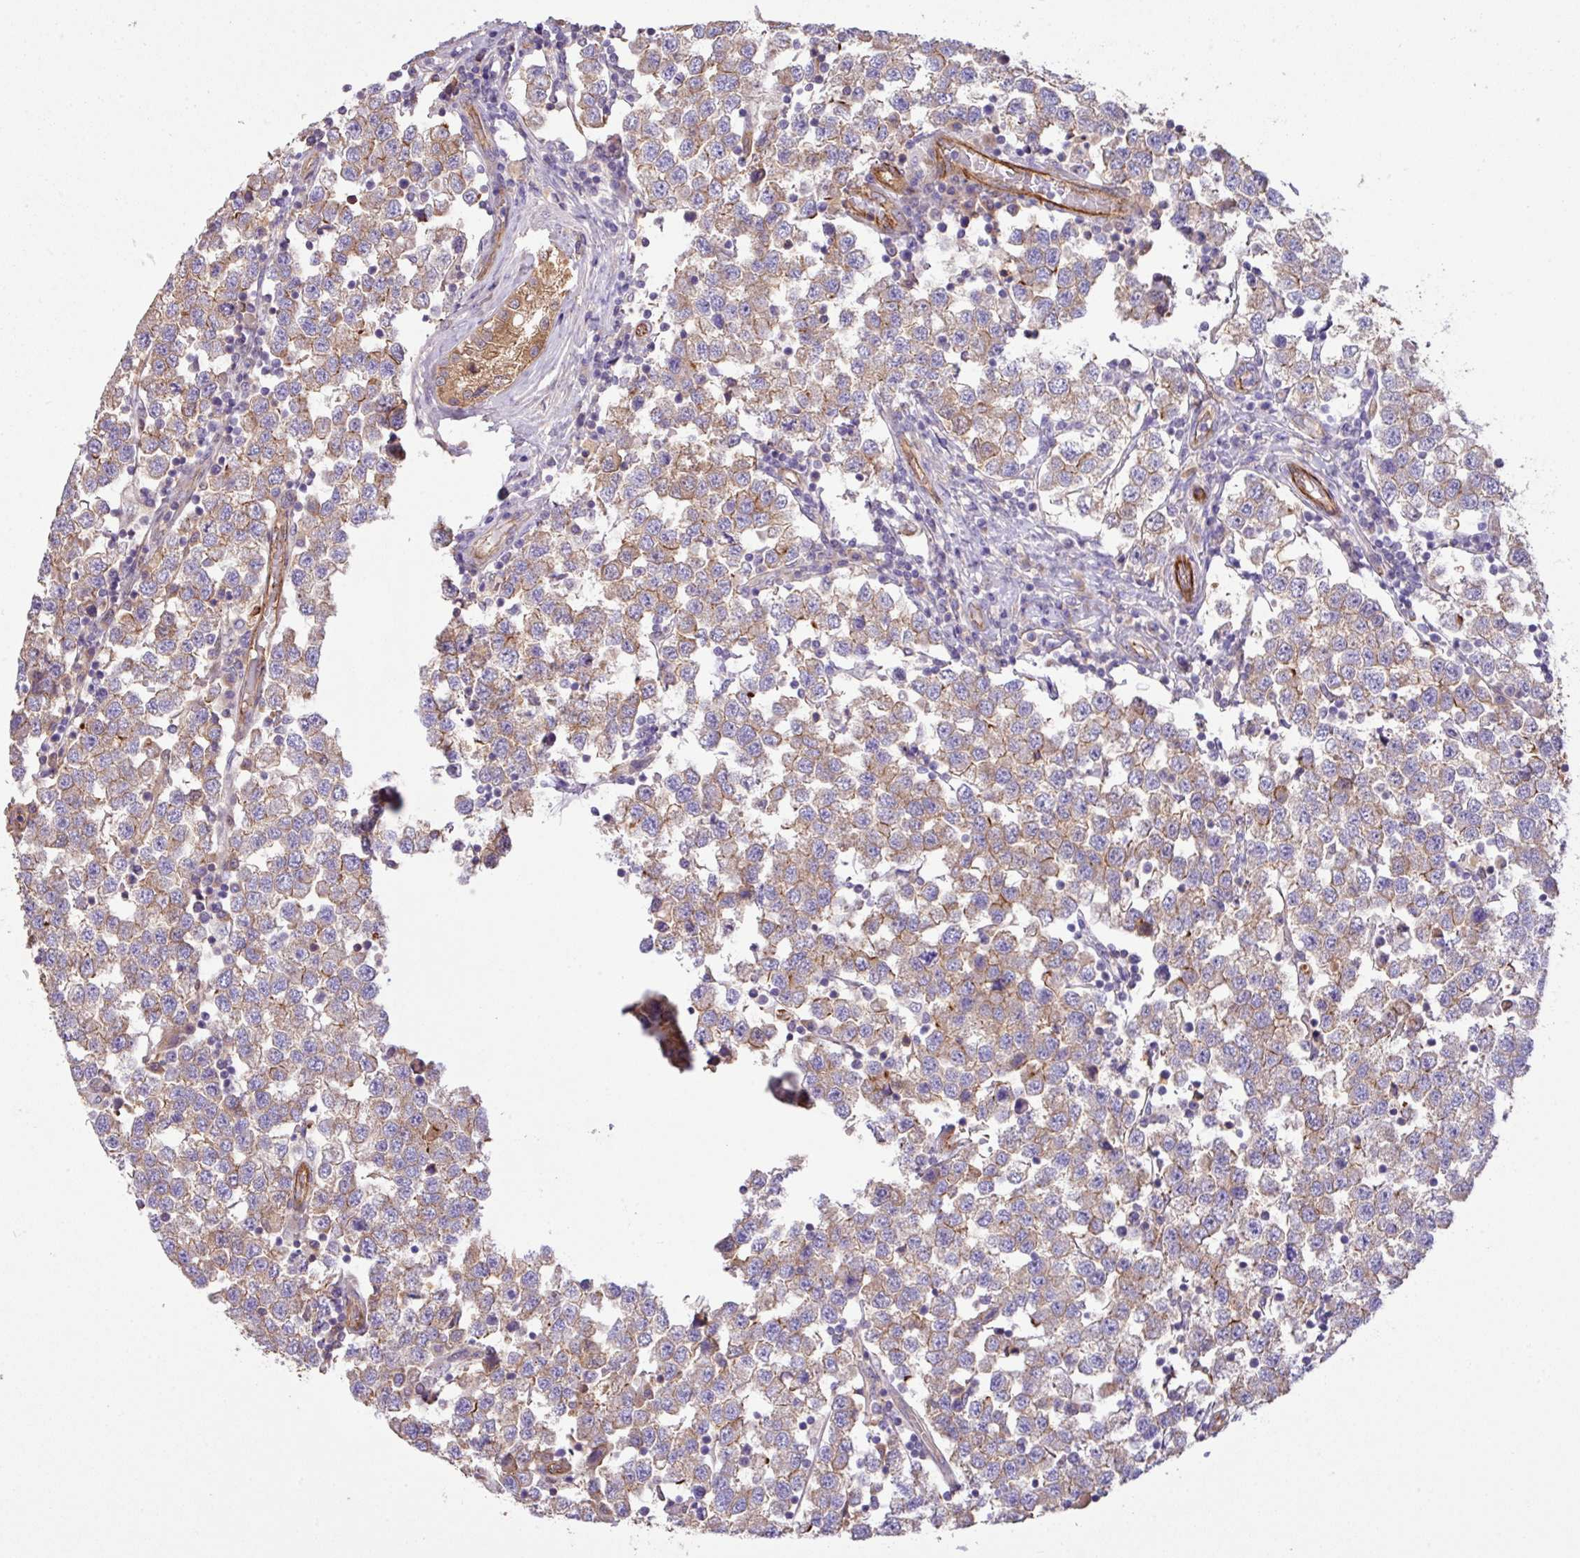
{"staining": {"intensity": "moderate", "quantity": "25%-75%", "location": "cytoplasmic/membranous"}, "tissue": "testis cancer", "cell_type": "Tumor cells", "image_type": "cancer", "snomed": [{"axis": "morphology", "description": "Seminoma, NOS"}, {"axis": "topography", "description": "Testis"}], "caption": "Tumor cells demonstrate medium levels of moderate cytoplasmic/membranous positivity in approximately 25%-75% of cells in human seminoma (testis).", "gene": "LRRC53", "patient": {"sex": "male", "age": 34}}